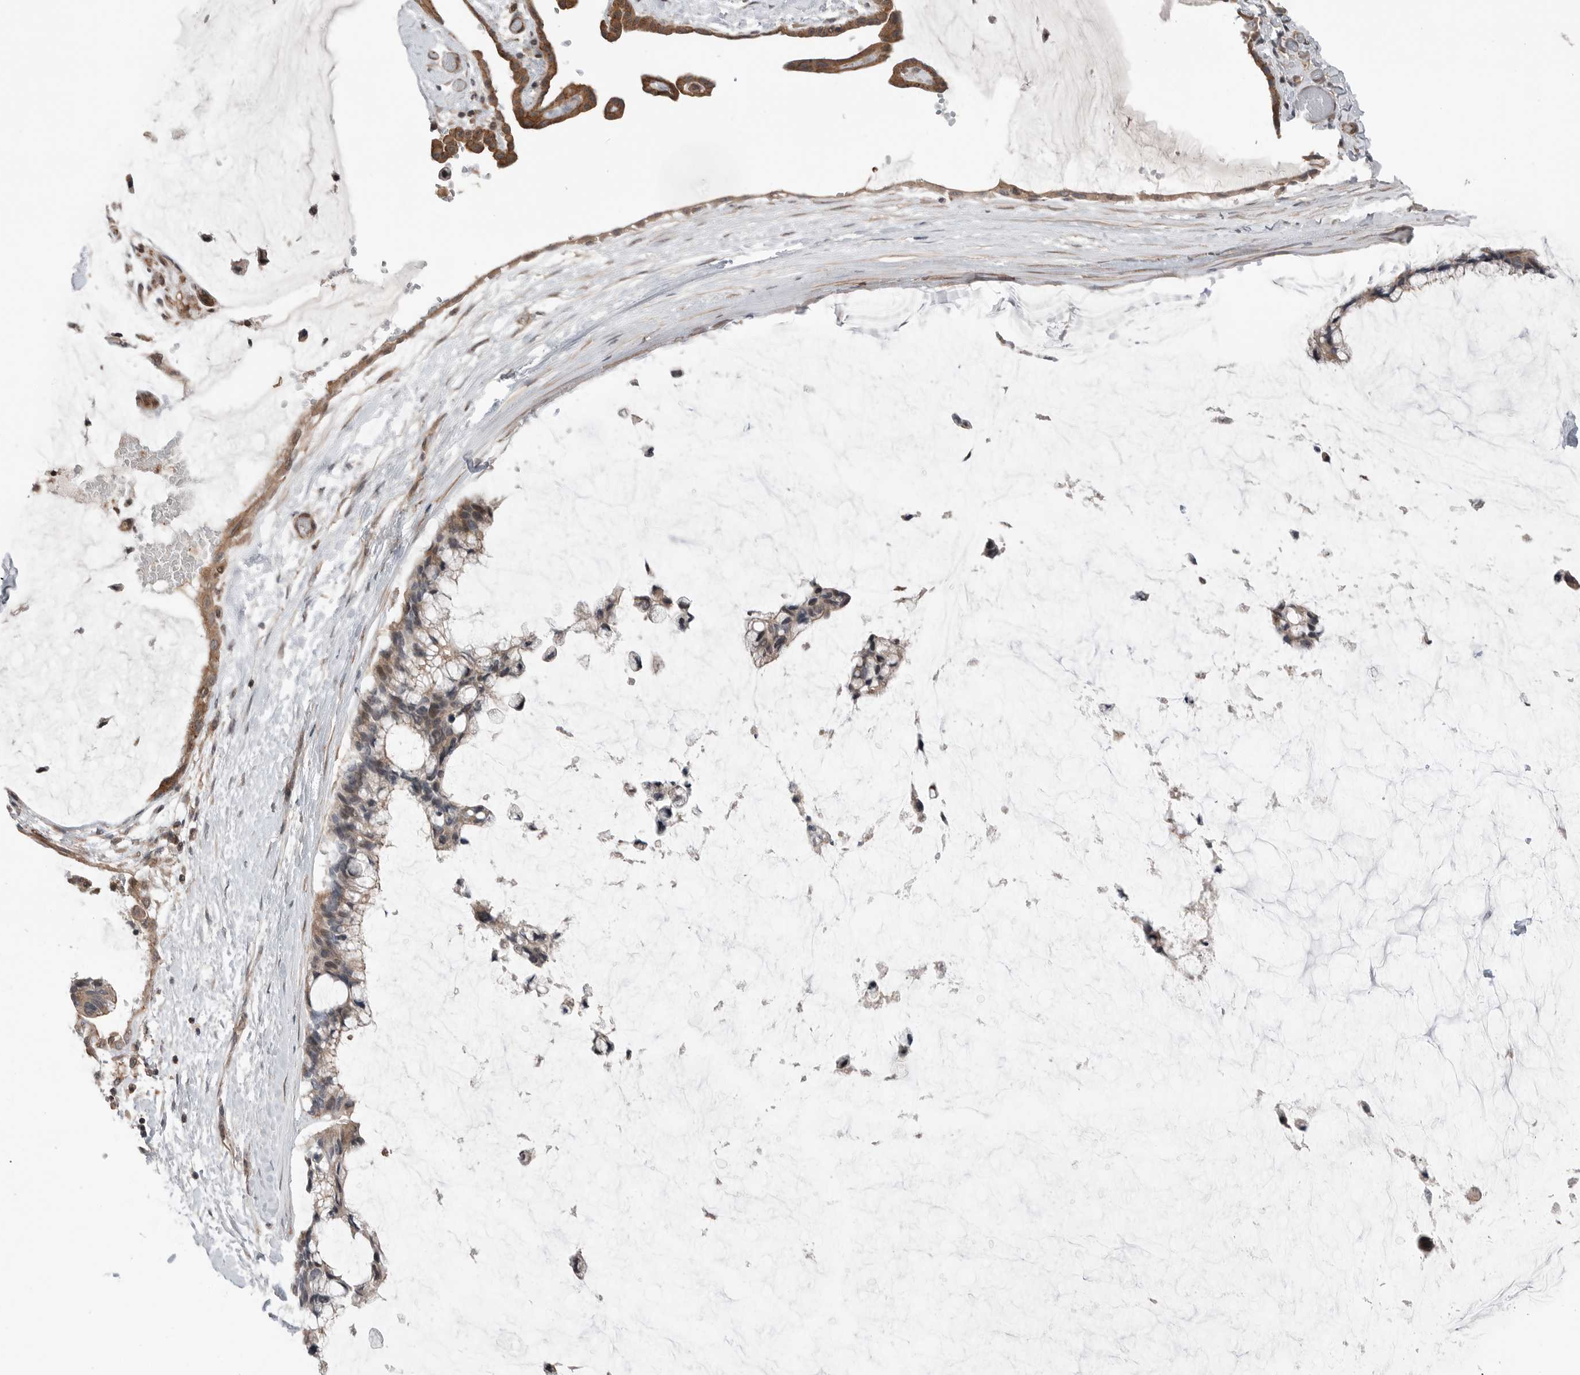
{"staining": {"intensity": "moderate", "quantity": "25%-75%", "location": "cytoplasmic/membranous"}, "tissue": "ovarian cancer", "cell_type": "Tumor cells", "image_type": "cancer", "snomed": [{"axis": "morphology", "description": "Cystadenocarcinoma, mucinous, NOS"}, {"axis": "topography", "description": "Ovary"}], "caption": "Human ovarian mucinous cystadenocarcinoma stained with a brown dye reveals moderate cytoplasmic/membranous positive expression in about 25%-75% of tumor cells.", "gene": "PEAK1", "patient": {"sex": "female", "age": 39}}